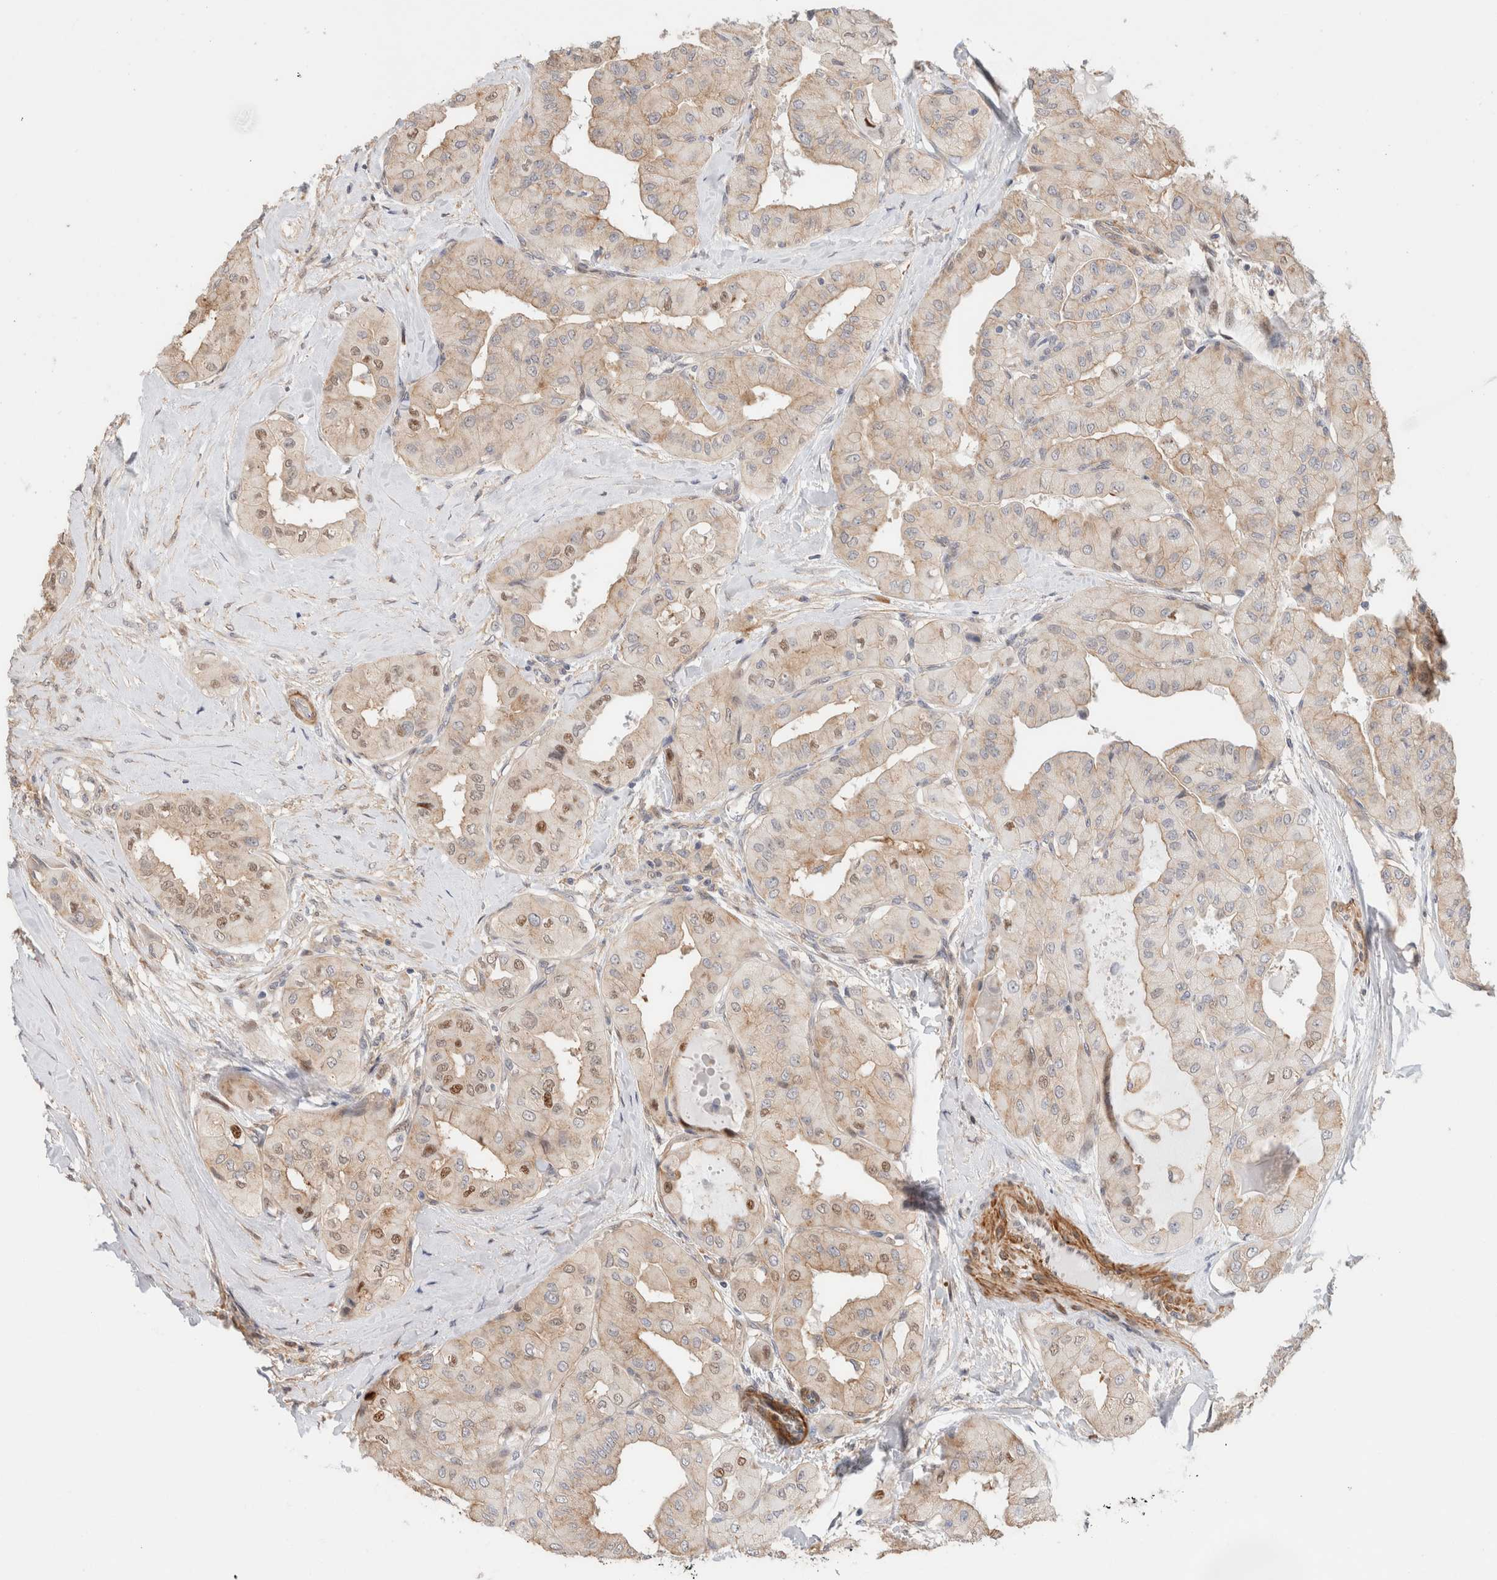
{"staining": {"intensity": "moderate", "quantity": "<25%", "location": "nuclear"}, "tissue": "thyroid cancer", "cell_type": "Tumor cells", "image_type": "cancer", "snomed": [{"axis": "morphology", "description": "Papillary adenocarcinoma, NOS"}, {"axis": "topography", "description": "Thyroid gland"}], "caption": "Protein expression analysis of thyroid papillary adenocarcinoma shows moderate nuclear positivity in approximately <25% of tumor cells. The staining is performed using DAB (3,3'-diaminobenzidine) brown chromogen to label protein expression. The nuclei are counter-stained blue using hematoxylin.", "gene": "ID3", "patient": {"sex": "female", "age": 59}}